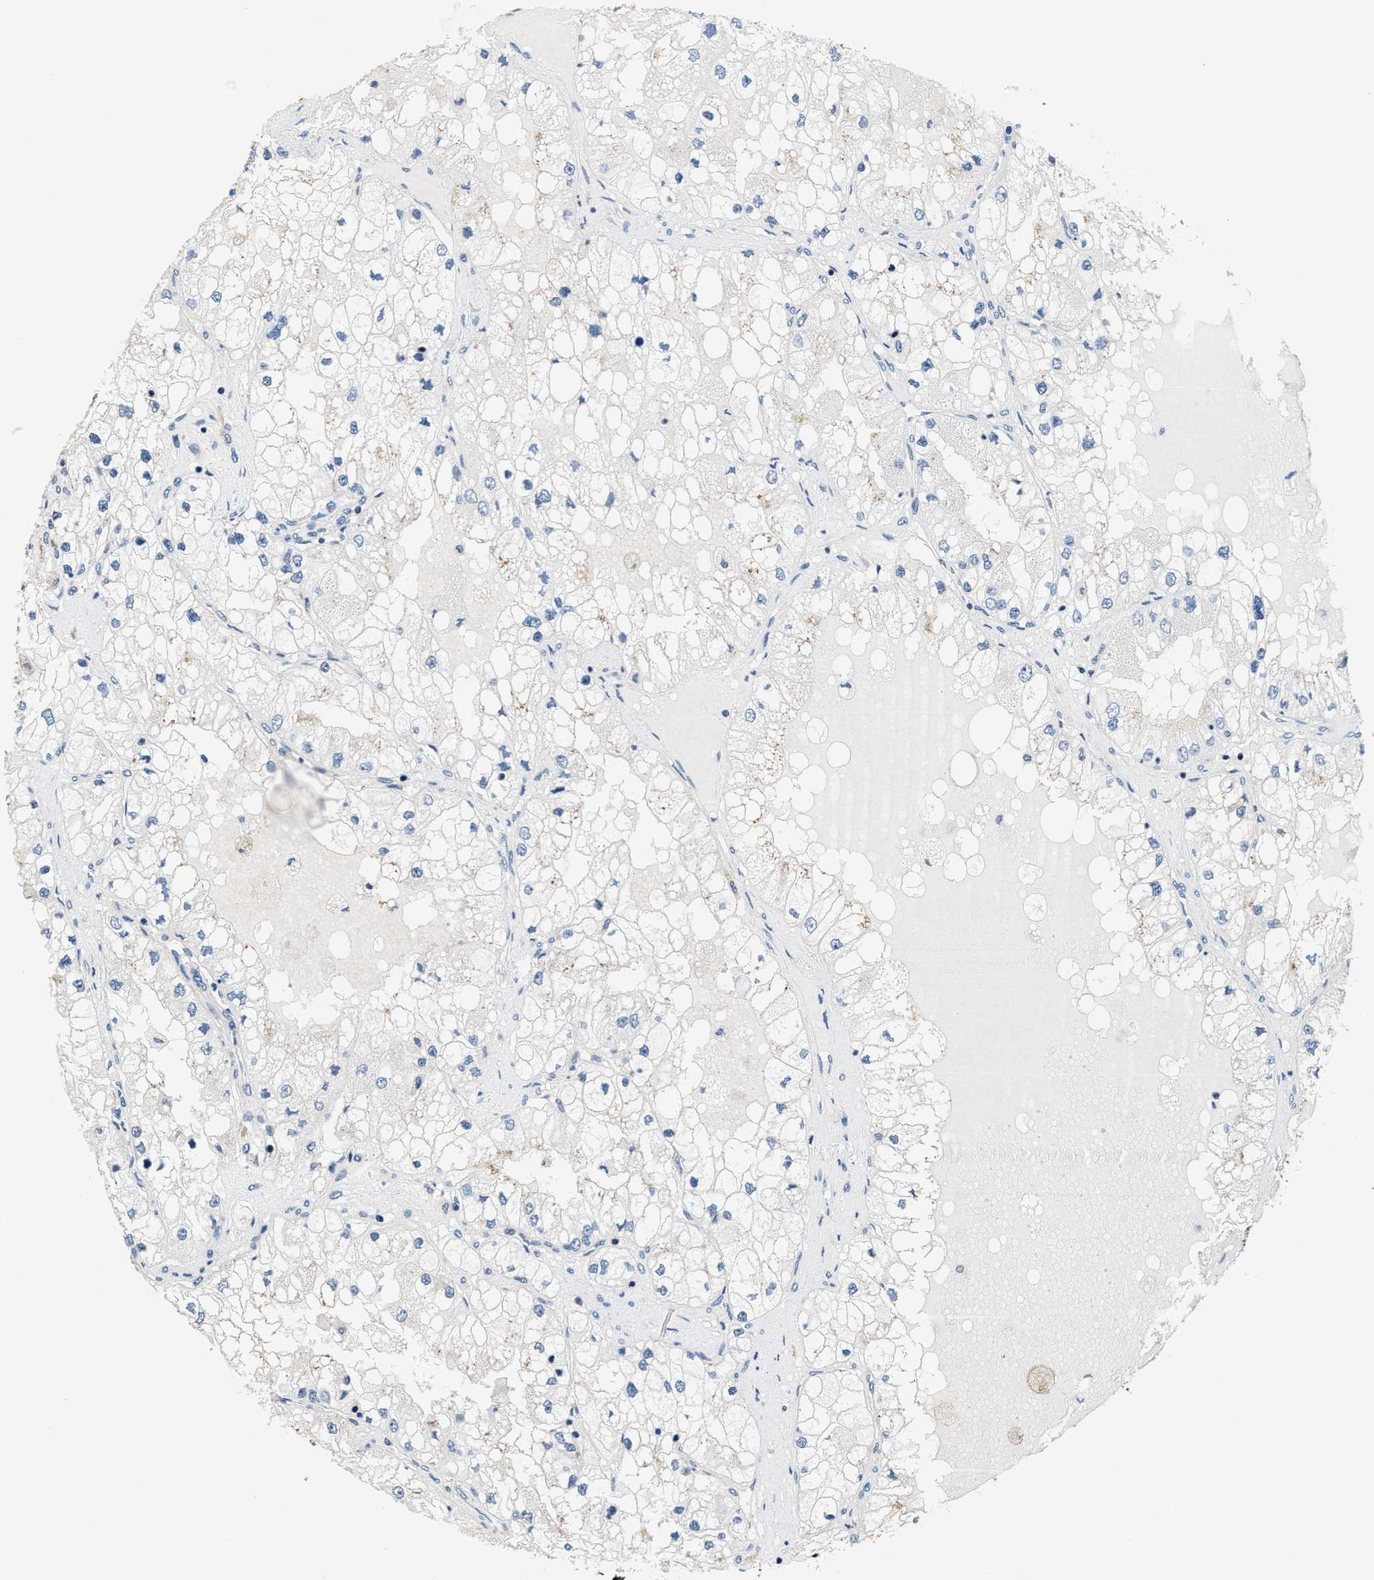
{"staining": {"intensity": "weak", "quantity": "<25%", "location": "cytoplasmic/membranous"}, "tissue": "renal cancer", "cell_type": "Tumor cells", "image_type": "cancer", "snomed": [{"axis": "morphology", "description": "Adenocarcinoma, NOS"}, {"axis": "topography", "description": "Kidney"}], "caption": "The micrograph exhibits no staining of tumor cells in renal cancer (adenocarcinoma).", "gene": "ANKIB1", "patient": {"sex": "male", "age": 68}}